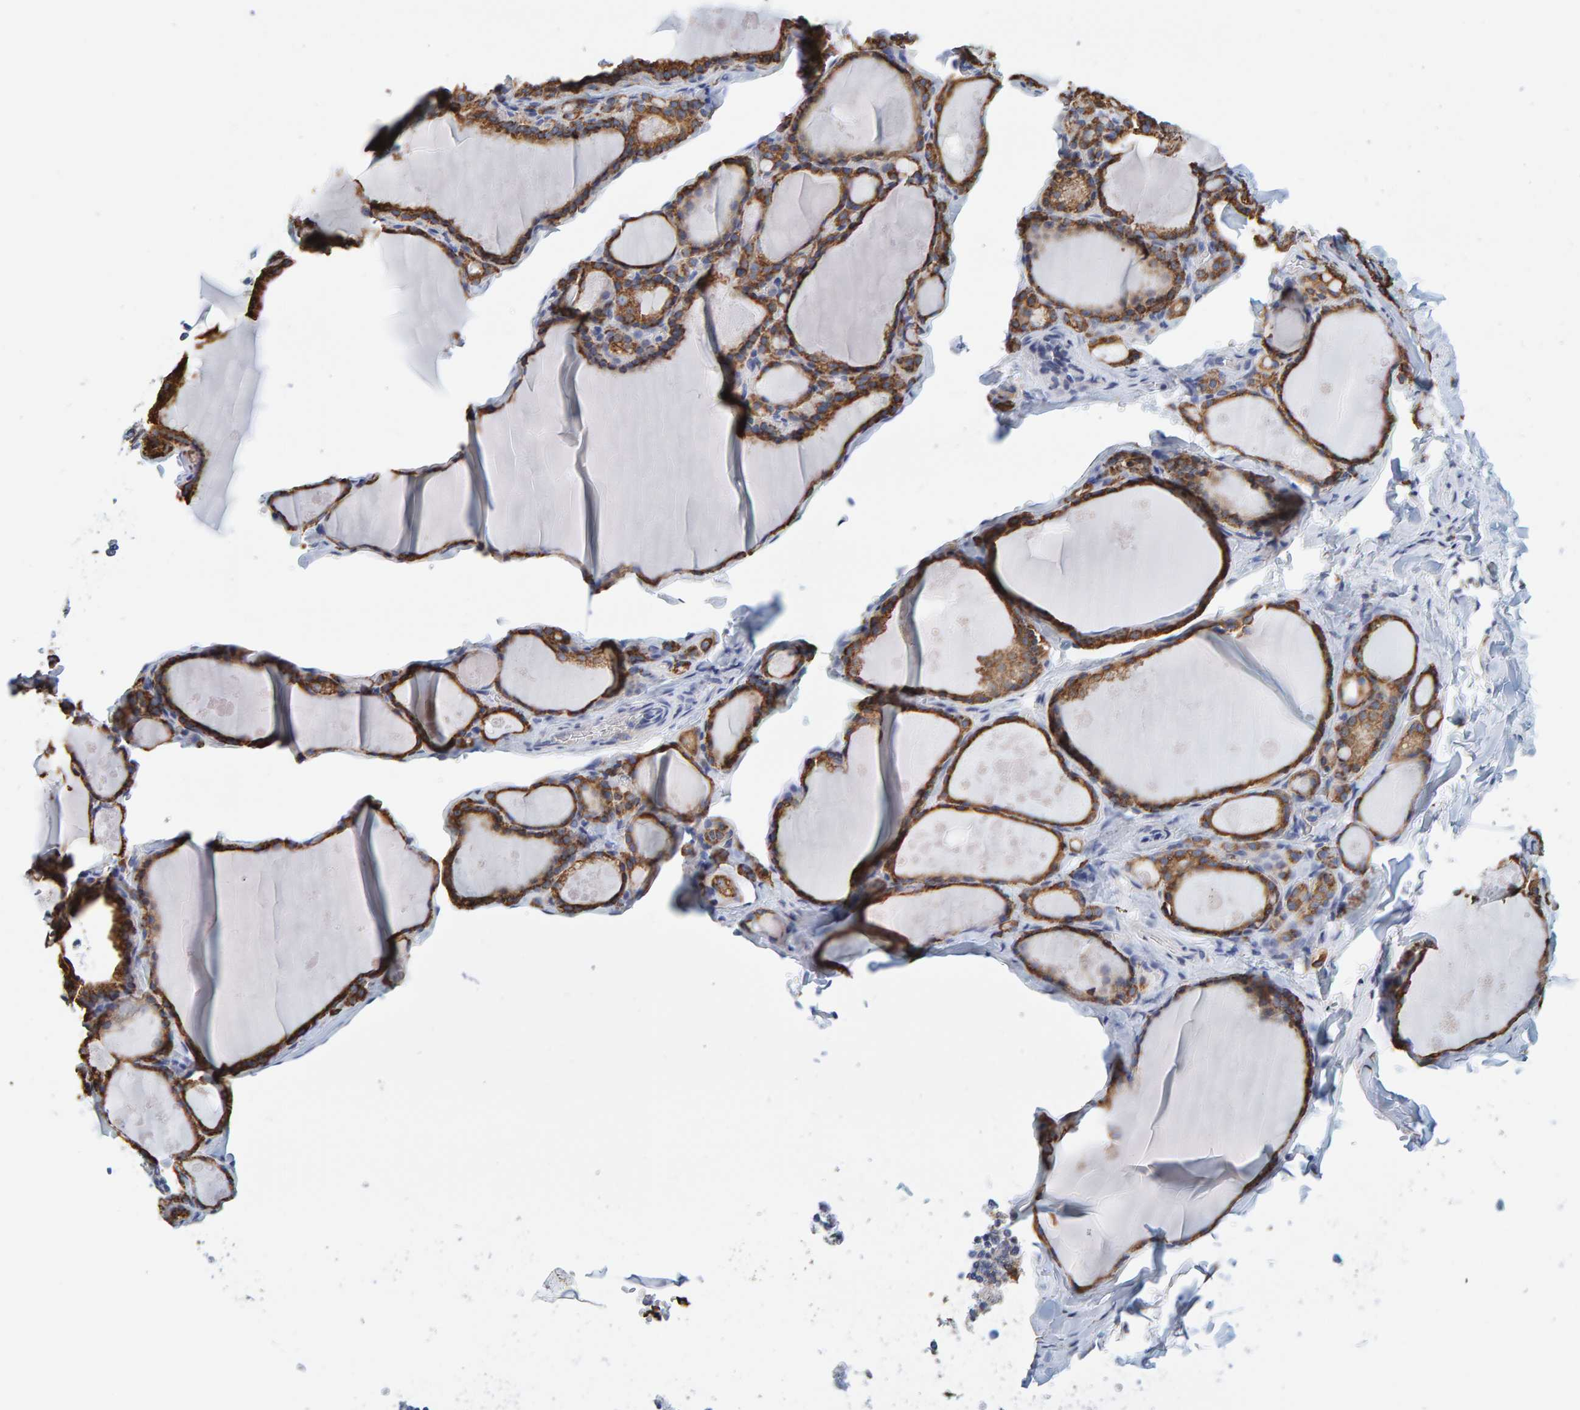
{"staining": {"intensity": "moderate", "quantity": ">75%", "location": "cytoplasmic/membranous"}, "tissue": "thyroid gland", "cell_type": "Glandular cells", "image_type": "normal", "snomed": [{"axis": "morphology", "description": "Normal tissue, NOS"}, {"axis": "topography", "description": "Thyroid gland"}], "caption": "Glandular cells demonstrate medium levels of moderate cytoplasmic/membranous expression in about >75% of cells in unremarkable human thyroid gland.", "gene": "SGPL1", "patient": {"sex": "male", "age": 56}}